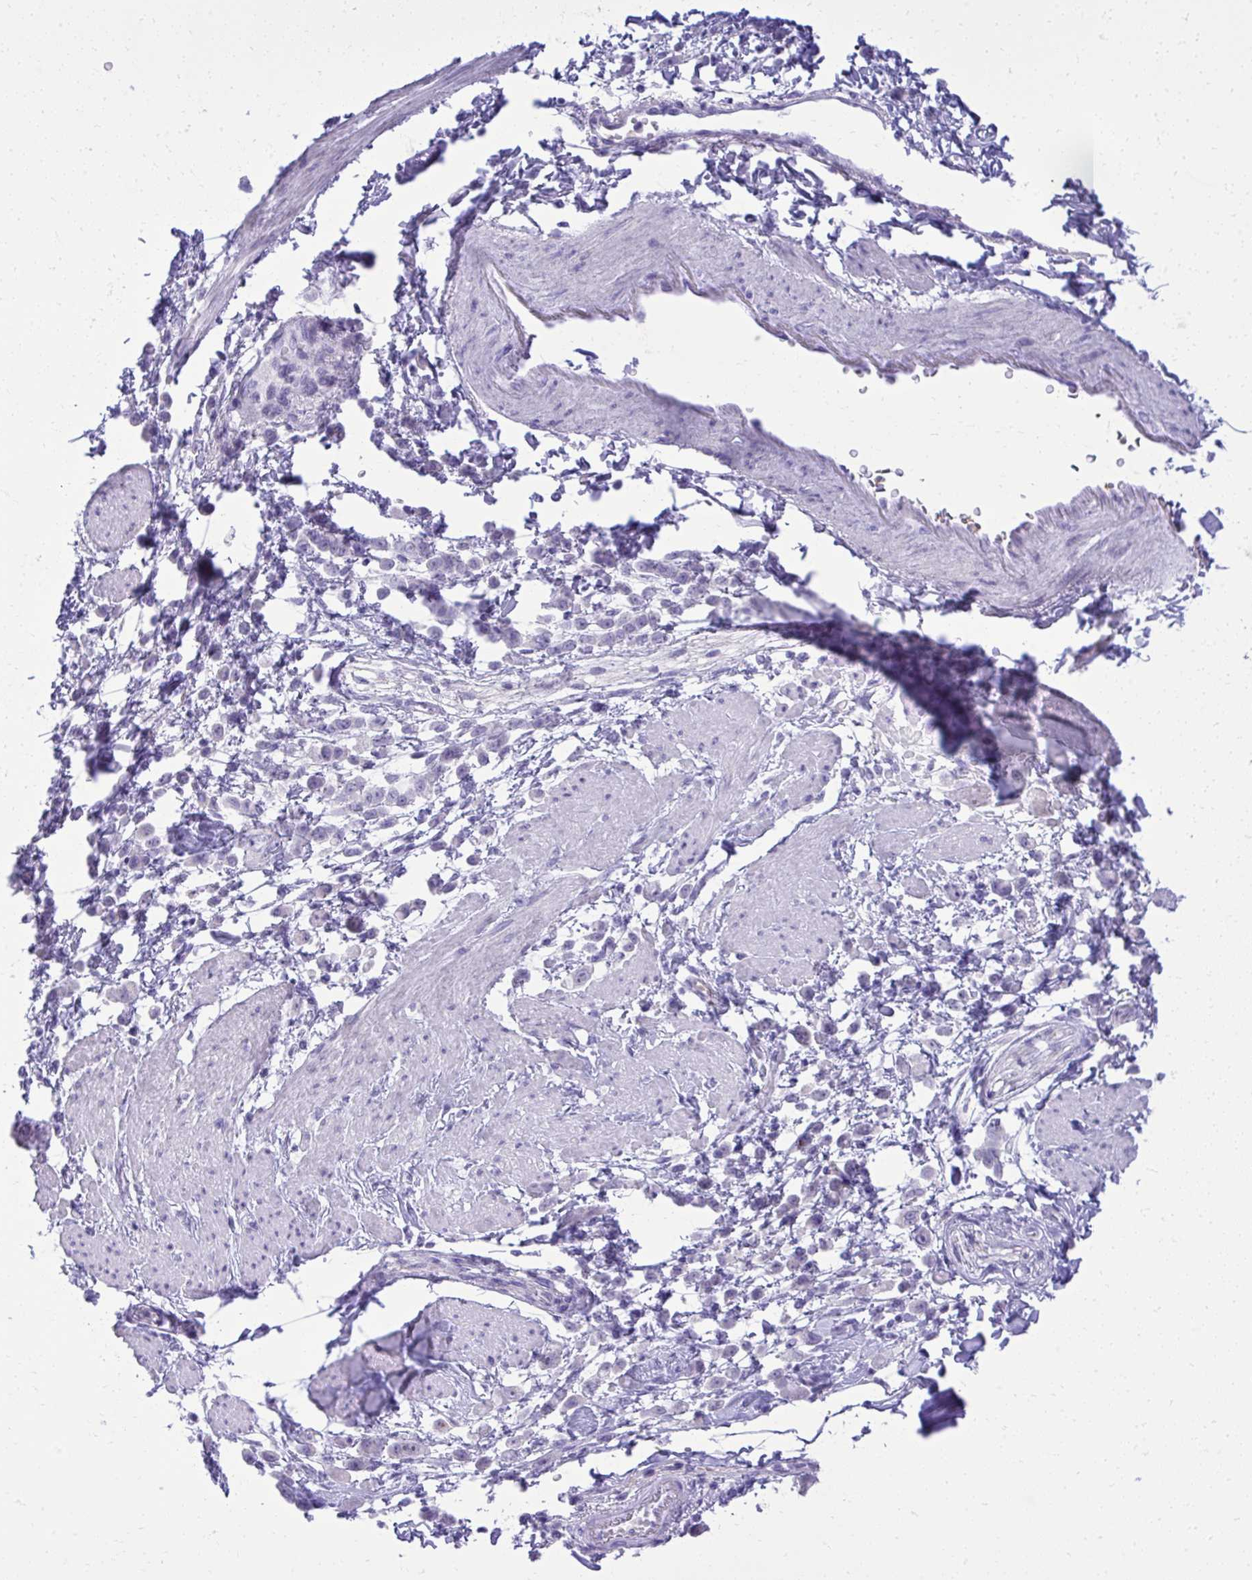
{"staining": {"intensity": "negative", "quantity": "none", "location": "none"}, "tissue": "pancreatic cancer", "cell_type": "Tumor cells", "image_type": "cancer", "snomed": [{"axis": "morphology", "description": "Normal tissue, NOS"}, {"axis": "morphology", "description": "Adenocarcinoma, NOS"}, {"axis": "topography", "description": "Pancreas"}], "caption": "Image shows no significant protein positivity in tumor cells of adenocarcinoma (pancreatic).", "gene": "PITPNM3", "patient": {"sex": "female", "age": 64}}